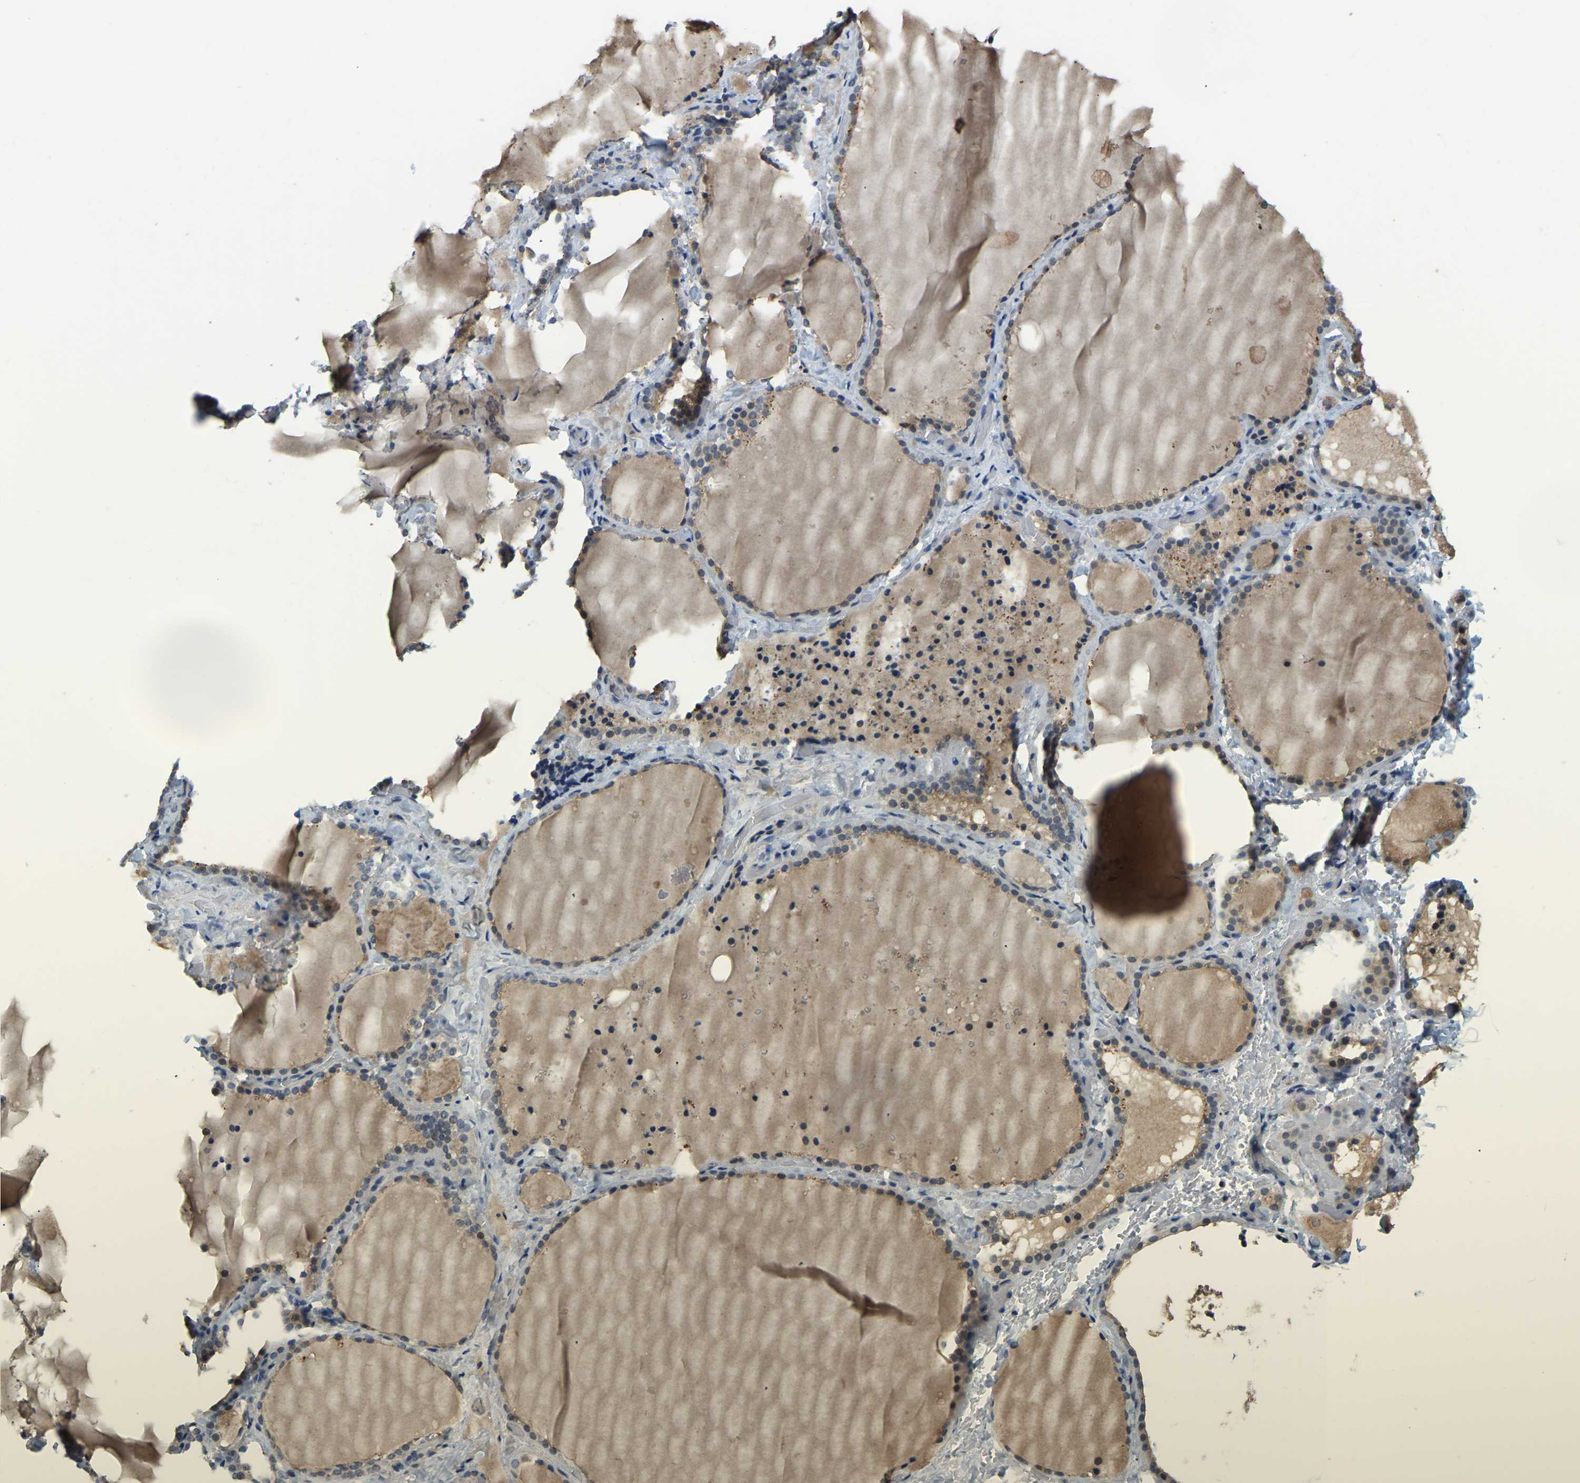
{"staining": {"intensity": "moderate", "quantity": ">75%", "location": "cytoplasmic/membranous"}, "tissue": "thyroid gland", "cell_type": "Glandular cells", "image_type": "normal", "snomed": [{"axis": "morphology", "description": "Normal tissue, NOS"}, {"axis": "topography", "description": "Thyroid gland"}], "caption": "Immunohistochemical staining of normal human thyroid gland displays >75% levels of moderate cytoplasmic/membranous protein positivity in approximately >75% of glandular cells.", "gene": "AHNAK", "patient": {"sex": "female", "age": 22}}